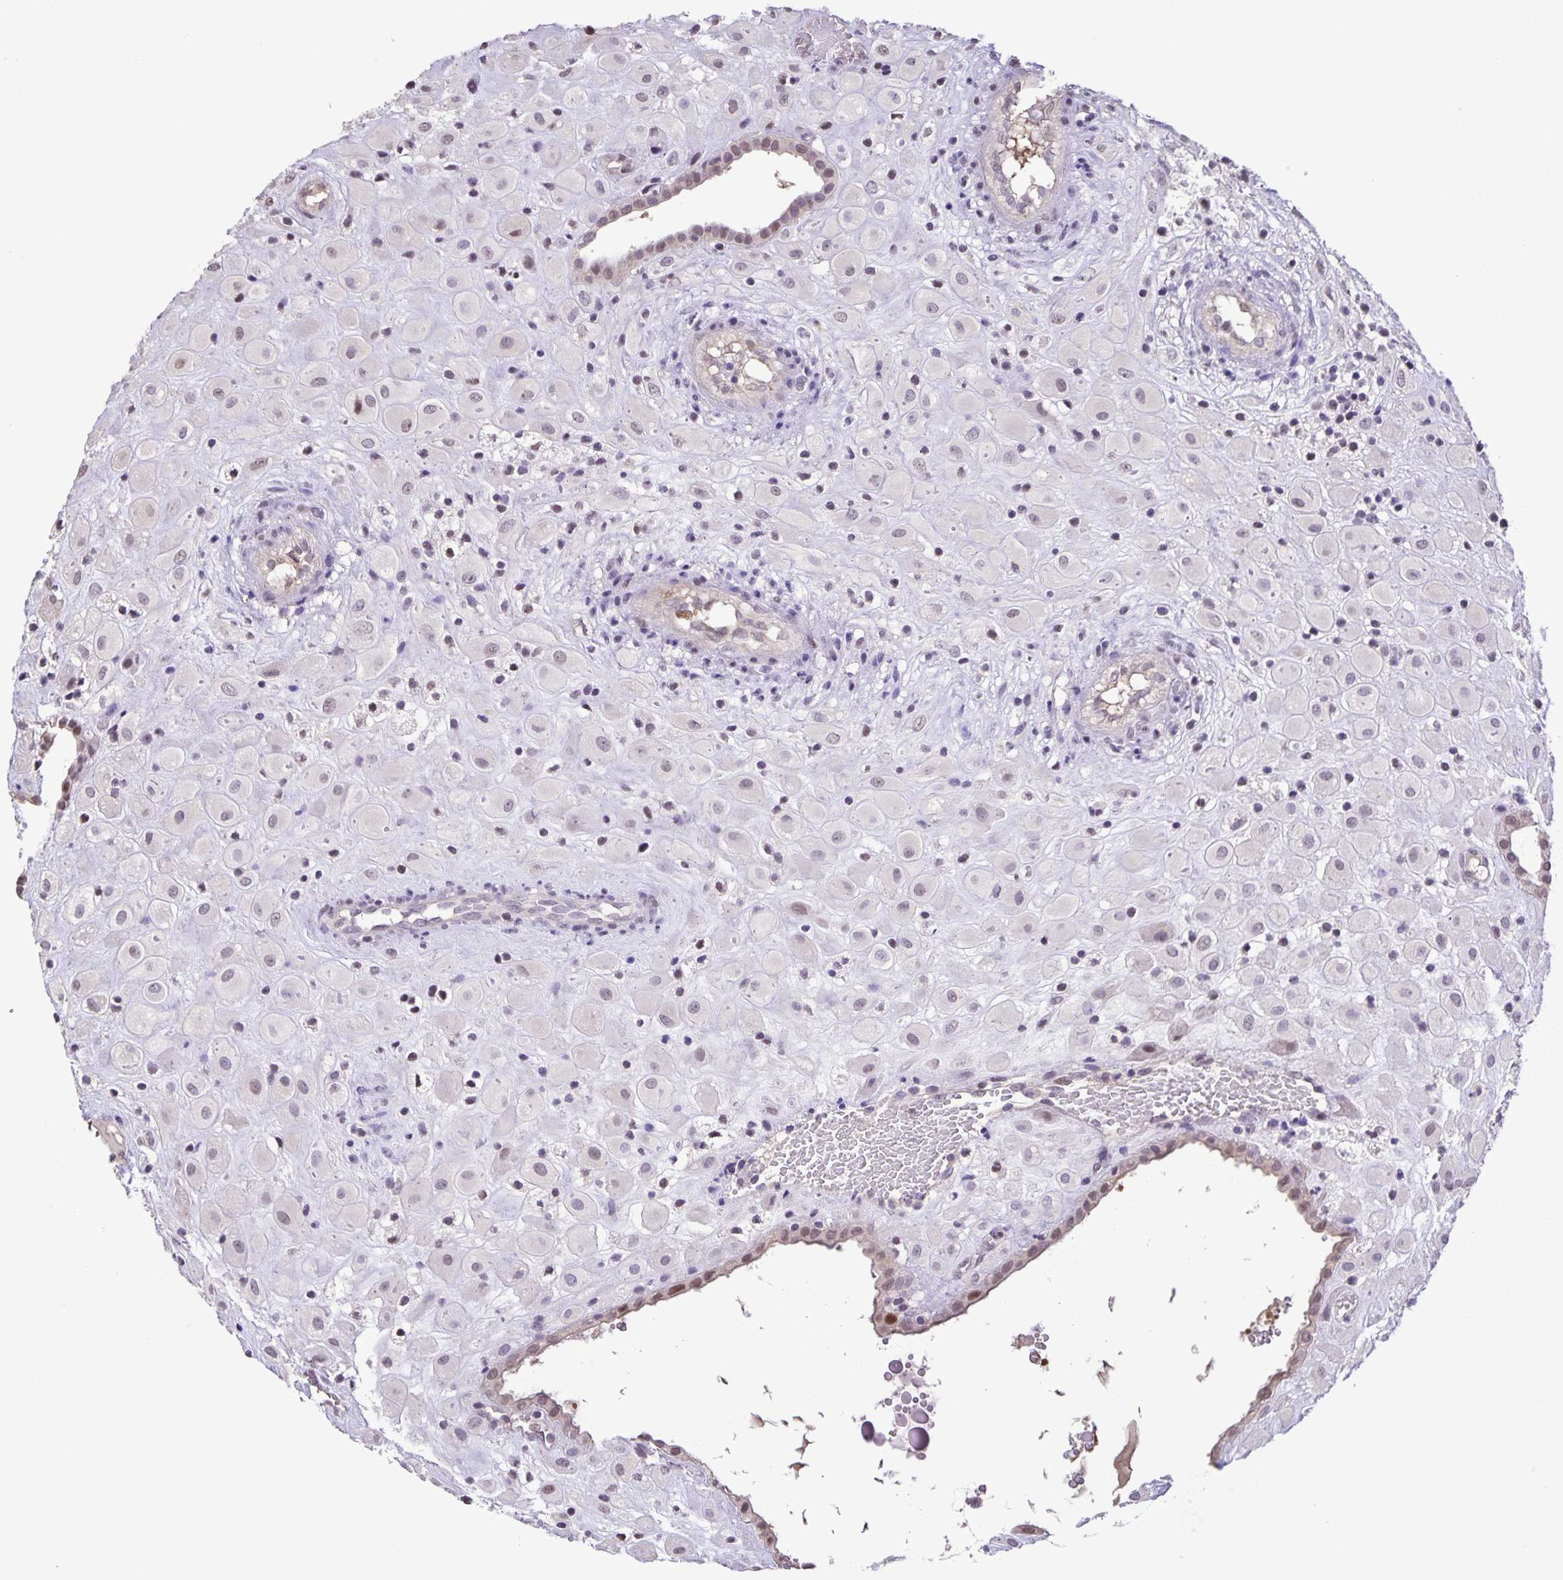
{"staining": {"intensity": "negative", "quantity": "none", "location": "none"}, "tissue": "placenta", "cell_type": "Decidual cells", "image_type": "normal", "snomed": [{"axis": "morphology", "description": "Normal tissue, NOS"}, {"axis": "topography", "description": "Placenta"}], "caption": "There is no significant expression in decidual cells of placenta. (DAB immunohistochemistry (IHC) with hematoxylin counter stain).", "gene": "ONECUT2", "patient": {"sex": "female", "age": 24}}